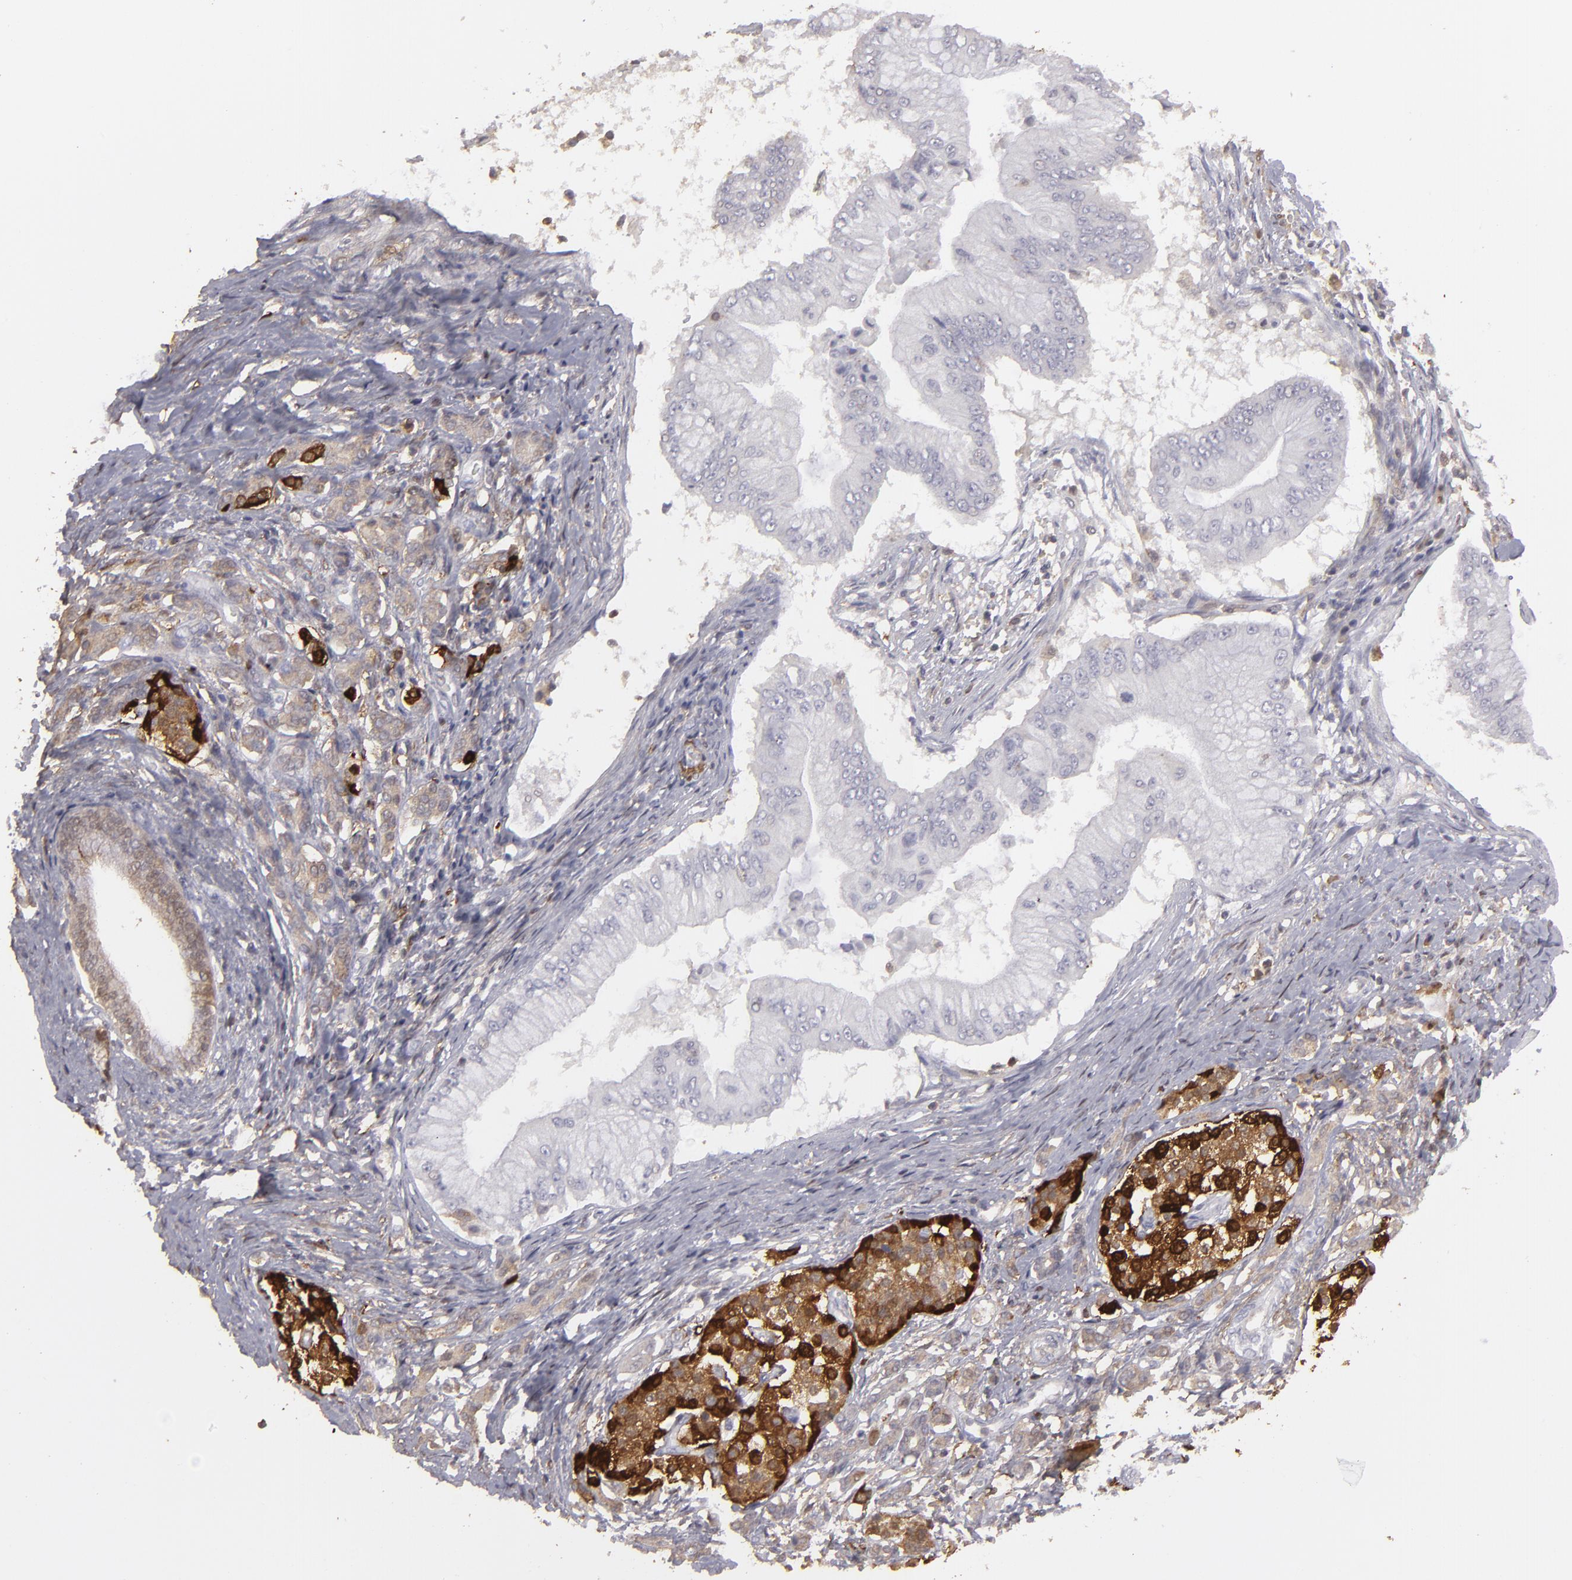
{"staining": {"intensity": "strong", "quantity": "<25%", "location": "cytoplasmic/membranous"}, "tissue": "pancreatic cancer", "cell_type": "Tumor cells", "image_type": "cancer", "snomed": [{"axis": "morphology", "description": "Adenocarcinoma, NOS"}, {"axis": "topography", "description": "Pancreas"}], "caption": "A brown stain labels strong cytoplasmic/membranous expression of a protein in human pancreatic cancer tumor cells. Using DAB (3,3'-diaminobenzidine) (brown) and hematoxylin (blue) stains, captured at high magnification using brightfield microscopy.", "gene": "SEMA3G", "patient": {"sex": "male", "age": 62}}